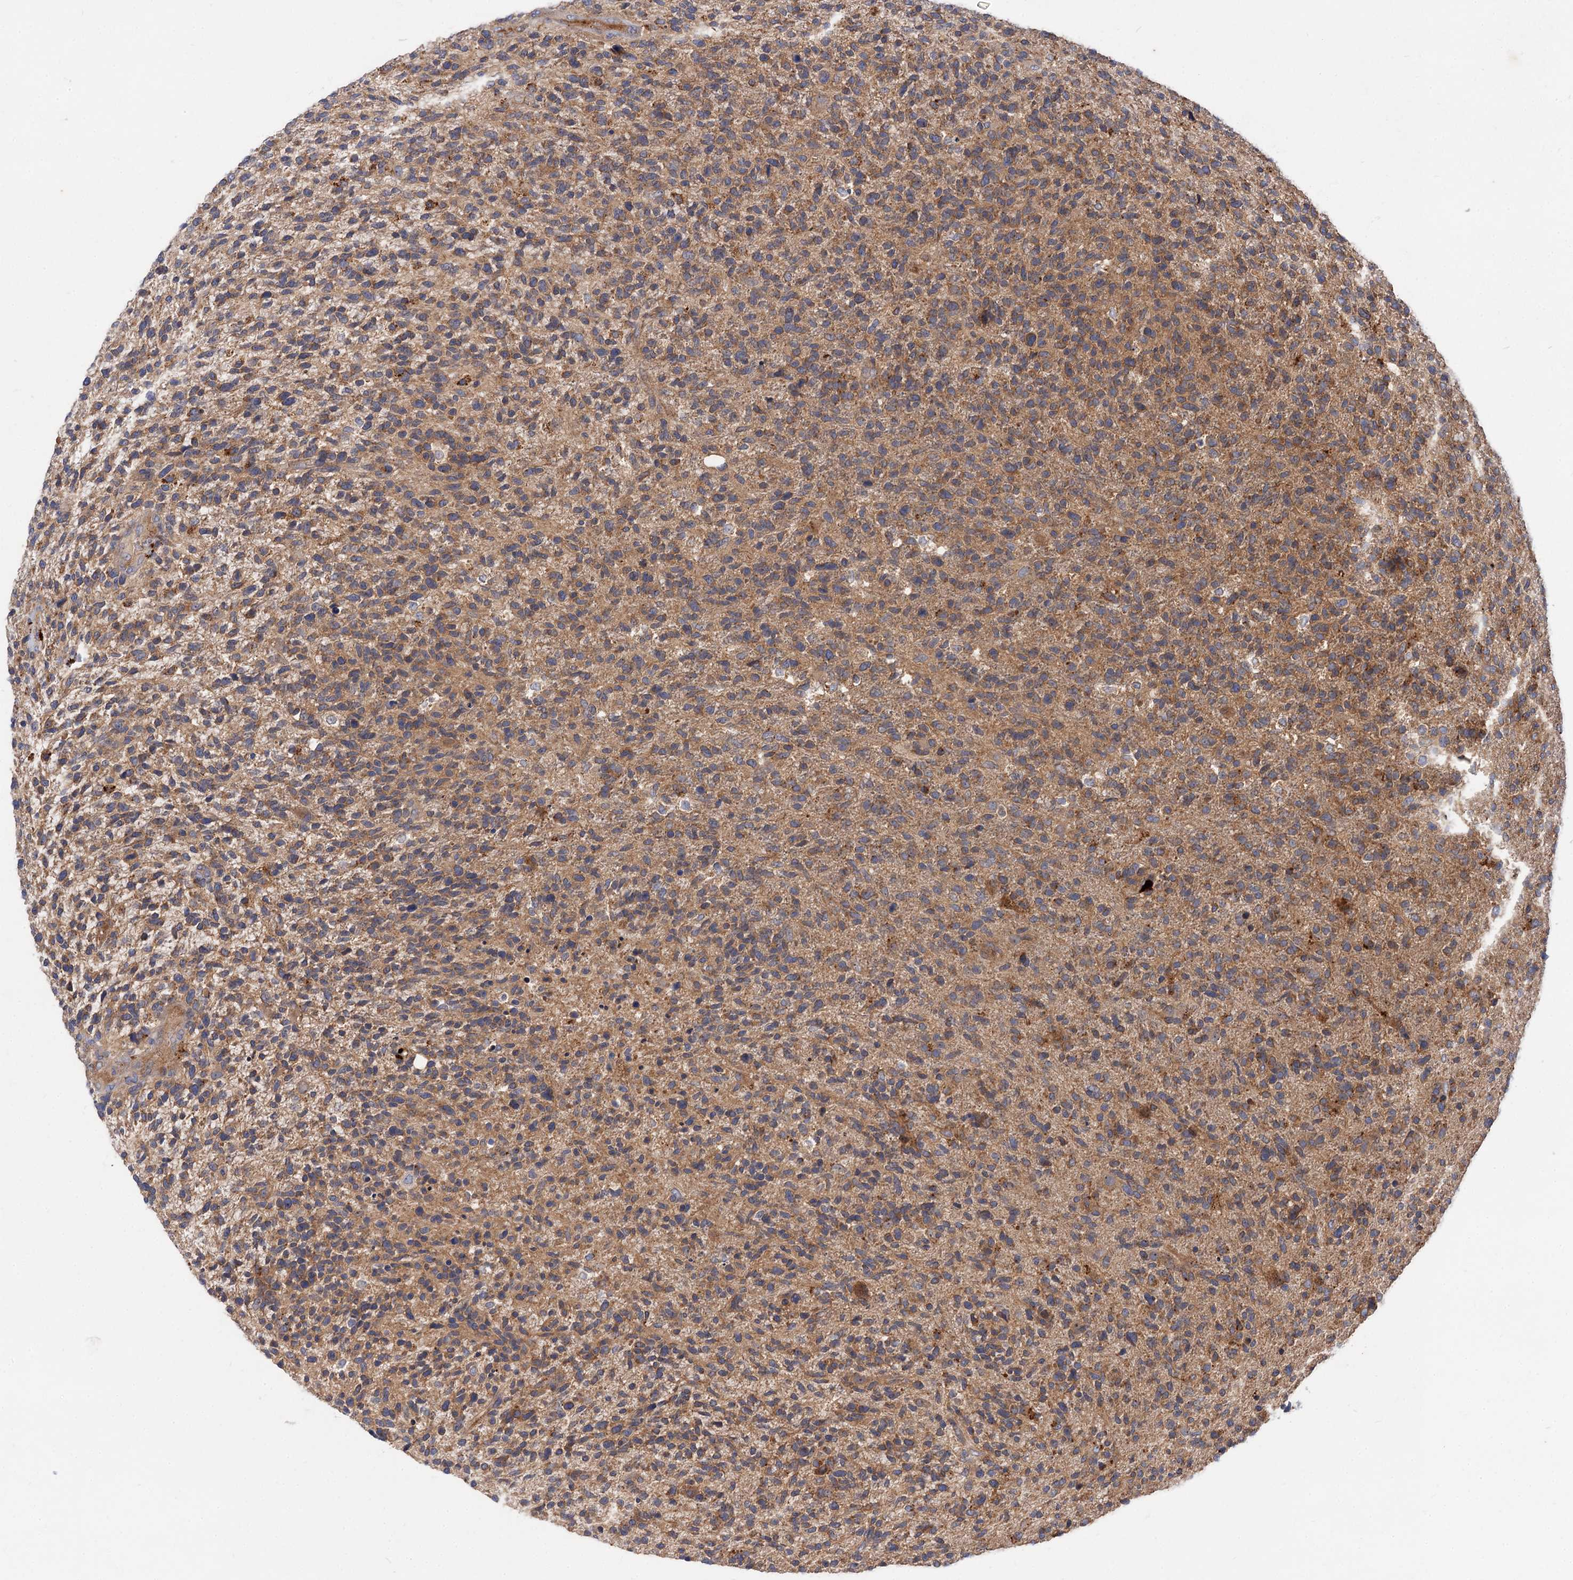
{"staining": {"intensity": "weak", "quantity": ">75%", "location": "cytoplasmic/membranous"}, "tissue": "glioma", "cell_type": "Tumor cells", "image_type": "cancer", "snomed": [{"axis": "morphology", "description": "Glioma, malignant, High grade"}, {"axis": "topography", "description": "Brain"}], "caption": "Immunohistochemical staining of high-grade glioma (malignant) reveals low levels of weak cytoplasmic/membranous protein expression in approximately >75% of tumor cells. The protein of interest is shown in brown color, while the nuclei are stained blue.", "gene": "PATL1", "patient": {"sex": "male", "age": 72}}